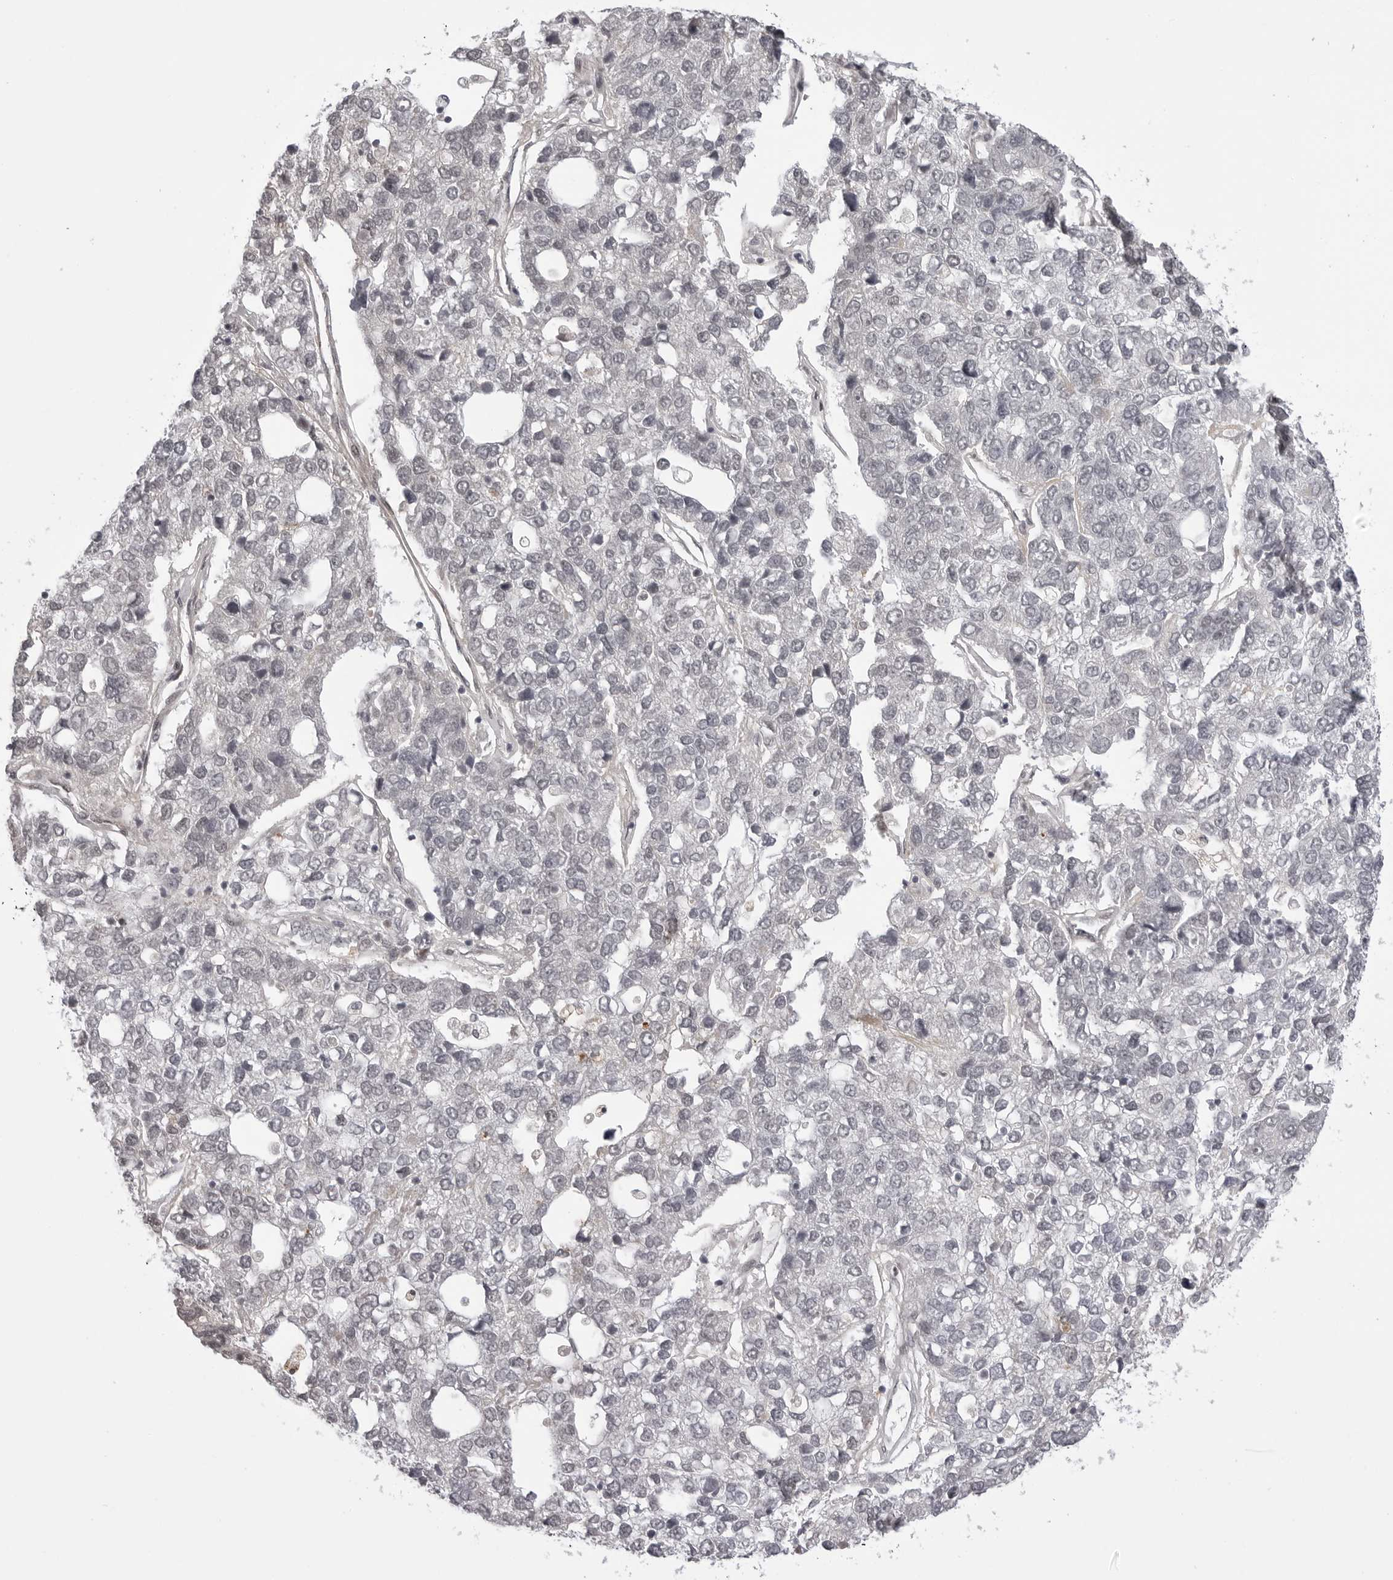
{"staining": {"intensity": "negative", "quantity": "none", "location": "none"}, "tissue": "pancreatic cancer", "cell_type": "Tumor cells", "image_type": "cancer", "snomed": [{"axis": "morphology", "description": "Adenocarcinoma, NOS"}, {"axis": "topography", "description": "Pancreas"}], "caption": "Immunohistochemical staining of pancreatic cancer displays no significant positivity in tumor cells.", "gene": "PHF3", "patient": {"sex": "female", "age": 61}}